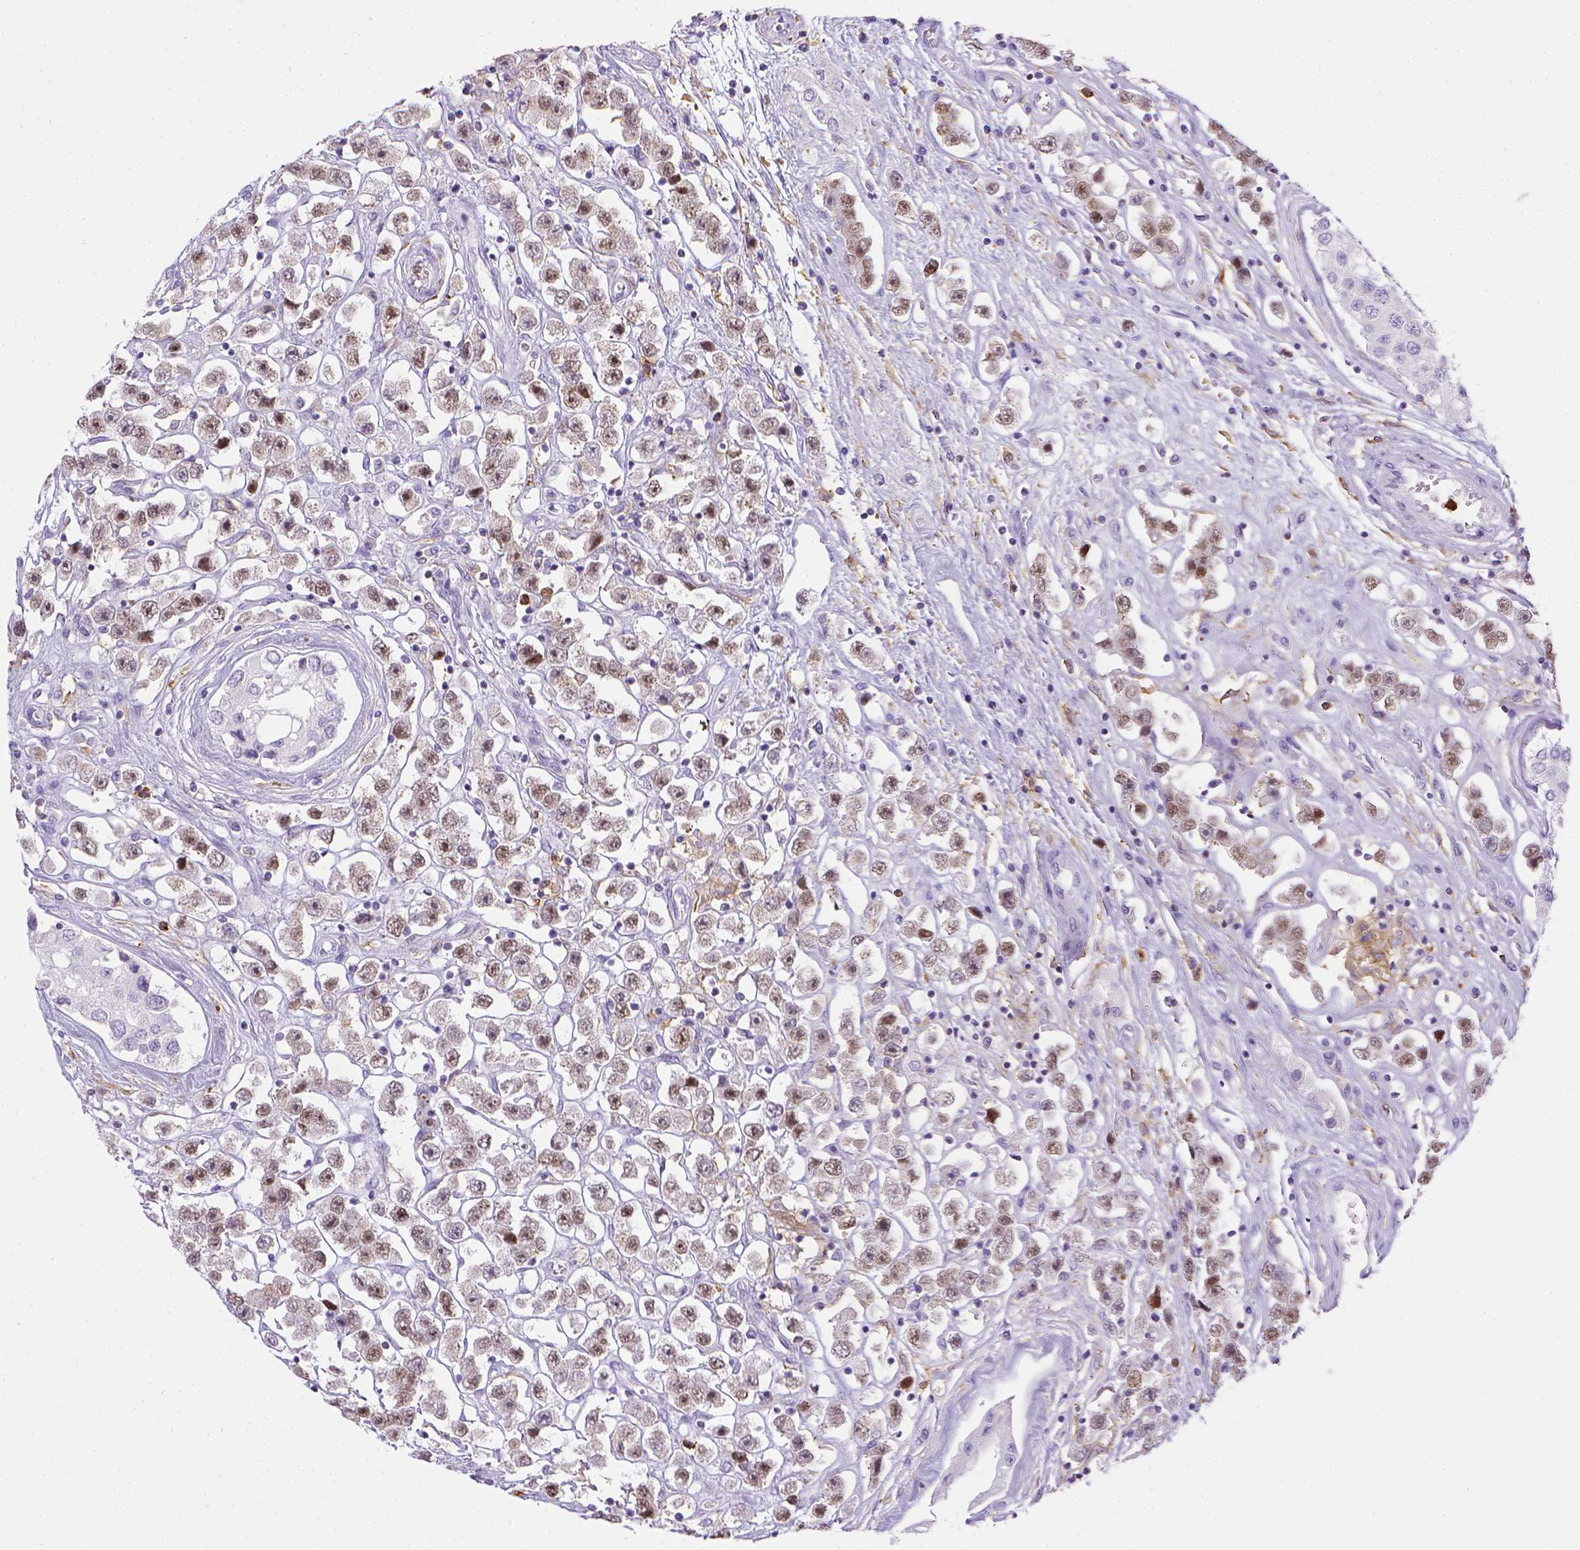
{"staining": {"intensity": "moderate", "quantity": "25%-75%", "location": "nuclear"}, "tissue": "testis cancer", "cell_type": "Tumor cells", "image_type": "cancer", "snomed": [{"axis": "morphology", "description": "Seminoma, NOS"}, {"axis": "topography", "description": "Testis"}], "caption": "Immunohistochemical staining of human testis cancer (seminoma) reveals medium levels of moderate nuclear protein positivity in approximately 25%-75% of tumor cells.", "gene": "ITGAM", "patient": {"sex": "male", "age": 45}}